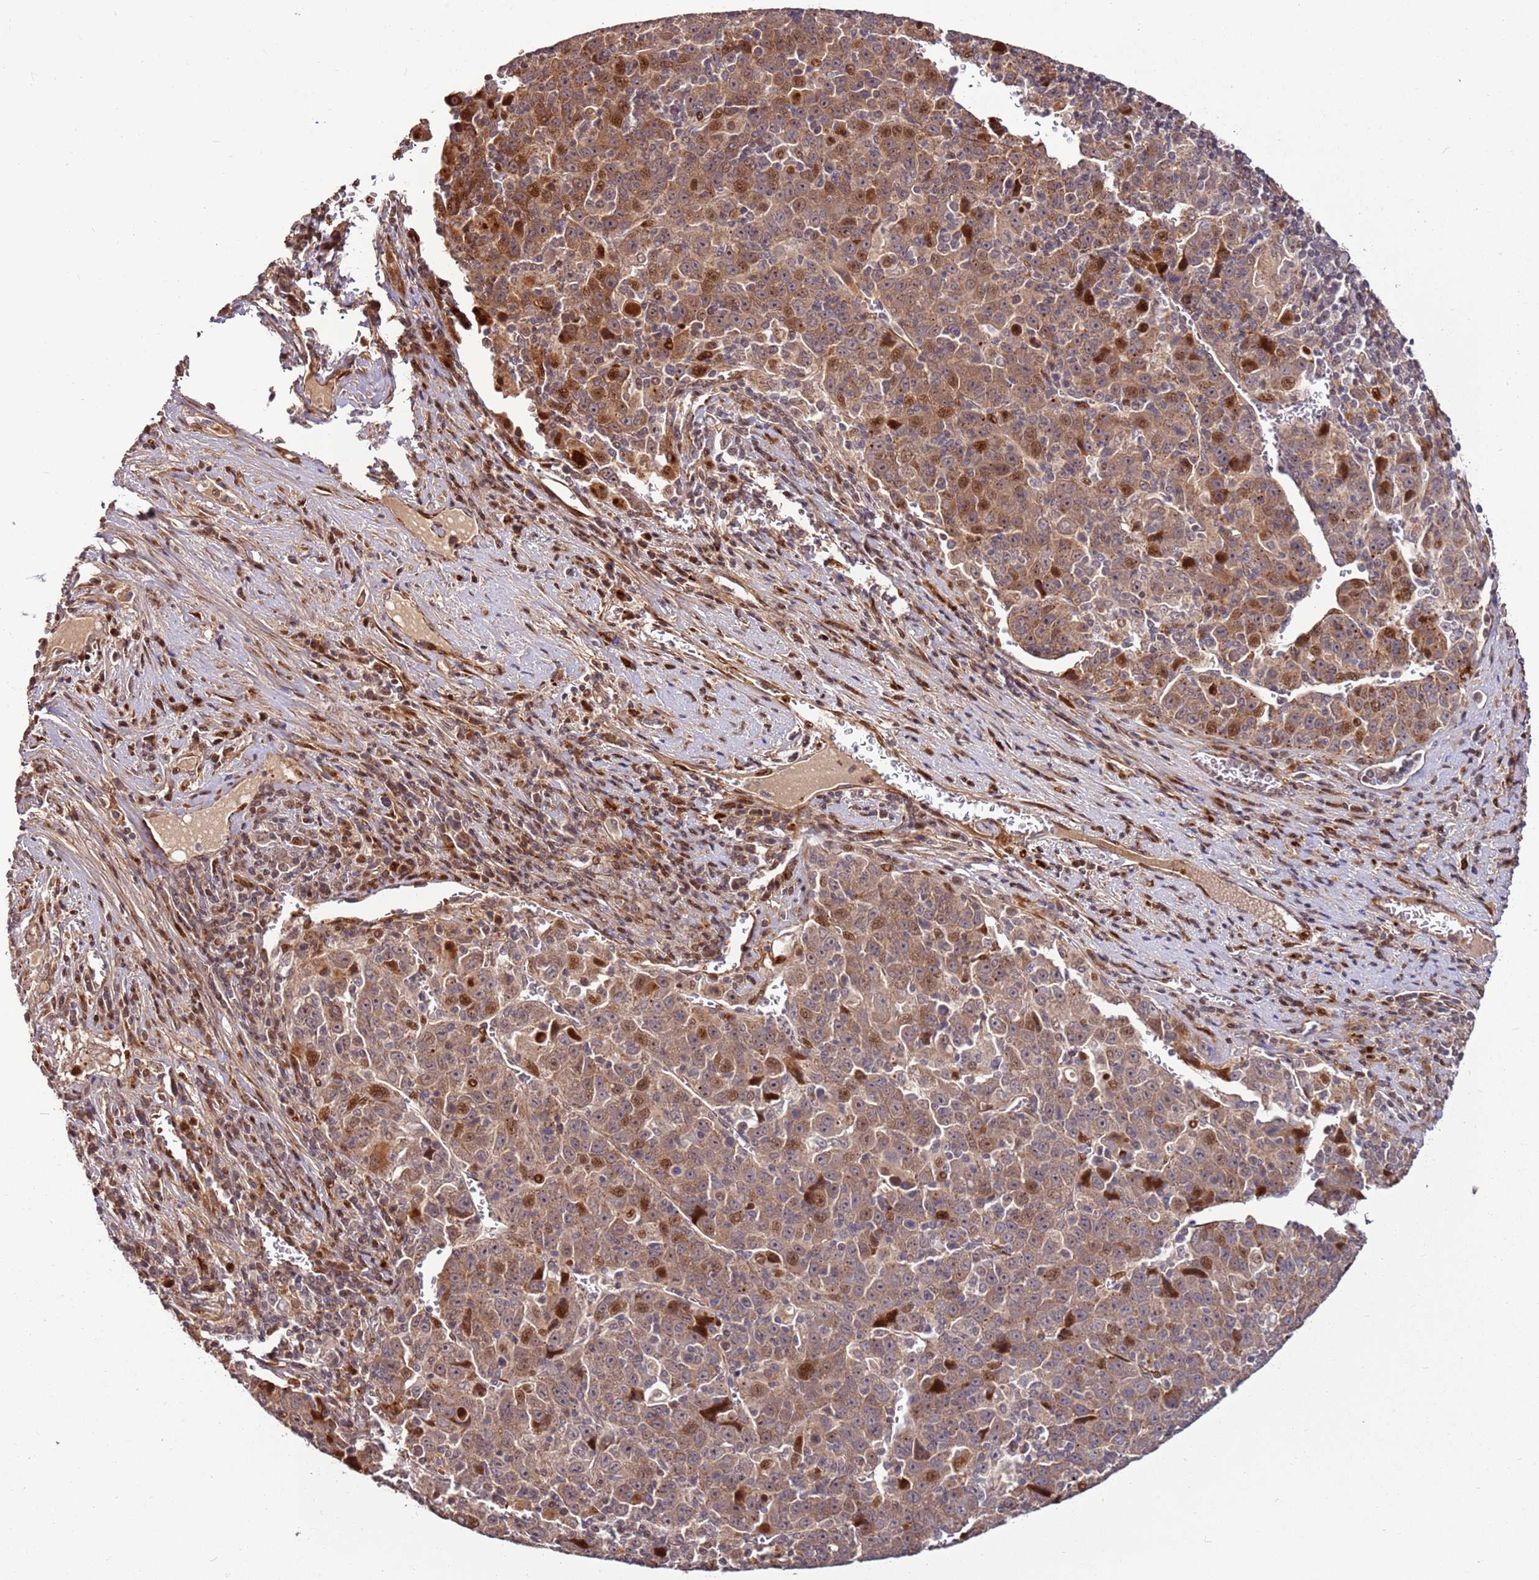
{"staining": {"intensity": "moderate", "quantity": ">75%", "location": "cytoplasmic/membranous,nuclear"}, "tissue": "liver cancer", "cell_type": "Tumor cells", "image_type": "cancer", "snomed": [{"axis": "morphology", "description": "Carcinoma, Hepatocellular, NOS"}, {"axis": "topography", "description": "Liver"}], "caption": "A medium amount of moderate cytoplasmic/membranous and nuclear expression is appreciated in approximately >75% of tumor cells in liver cancer tissue.", "gene": "RHBDL1", "patient": {"sex": "female", "age": 53}}